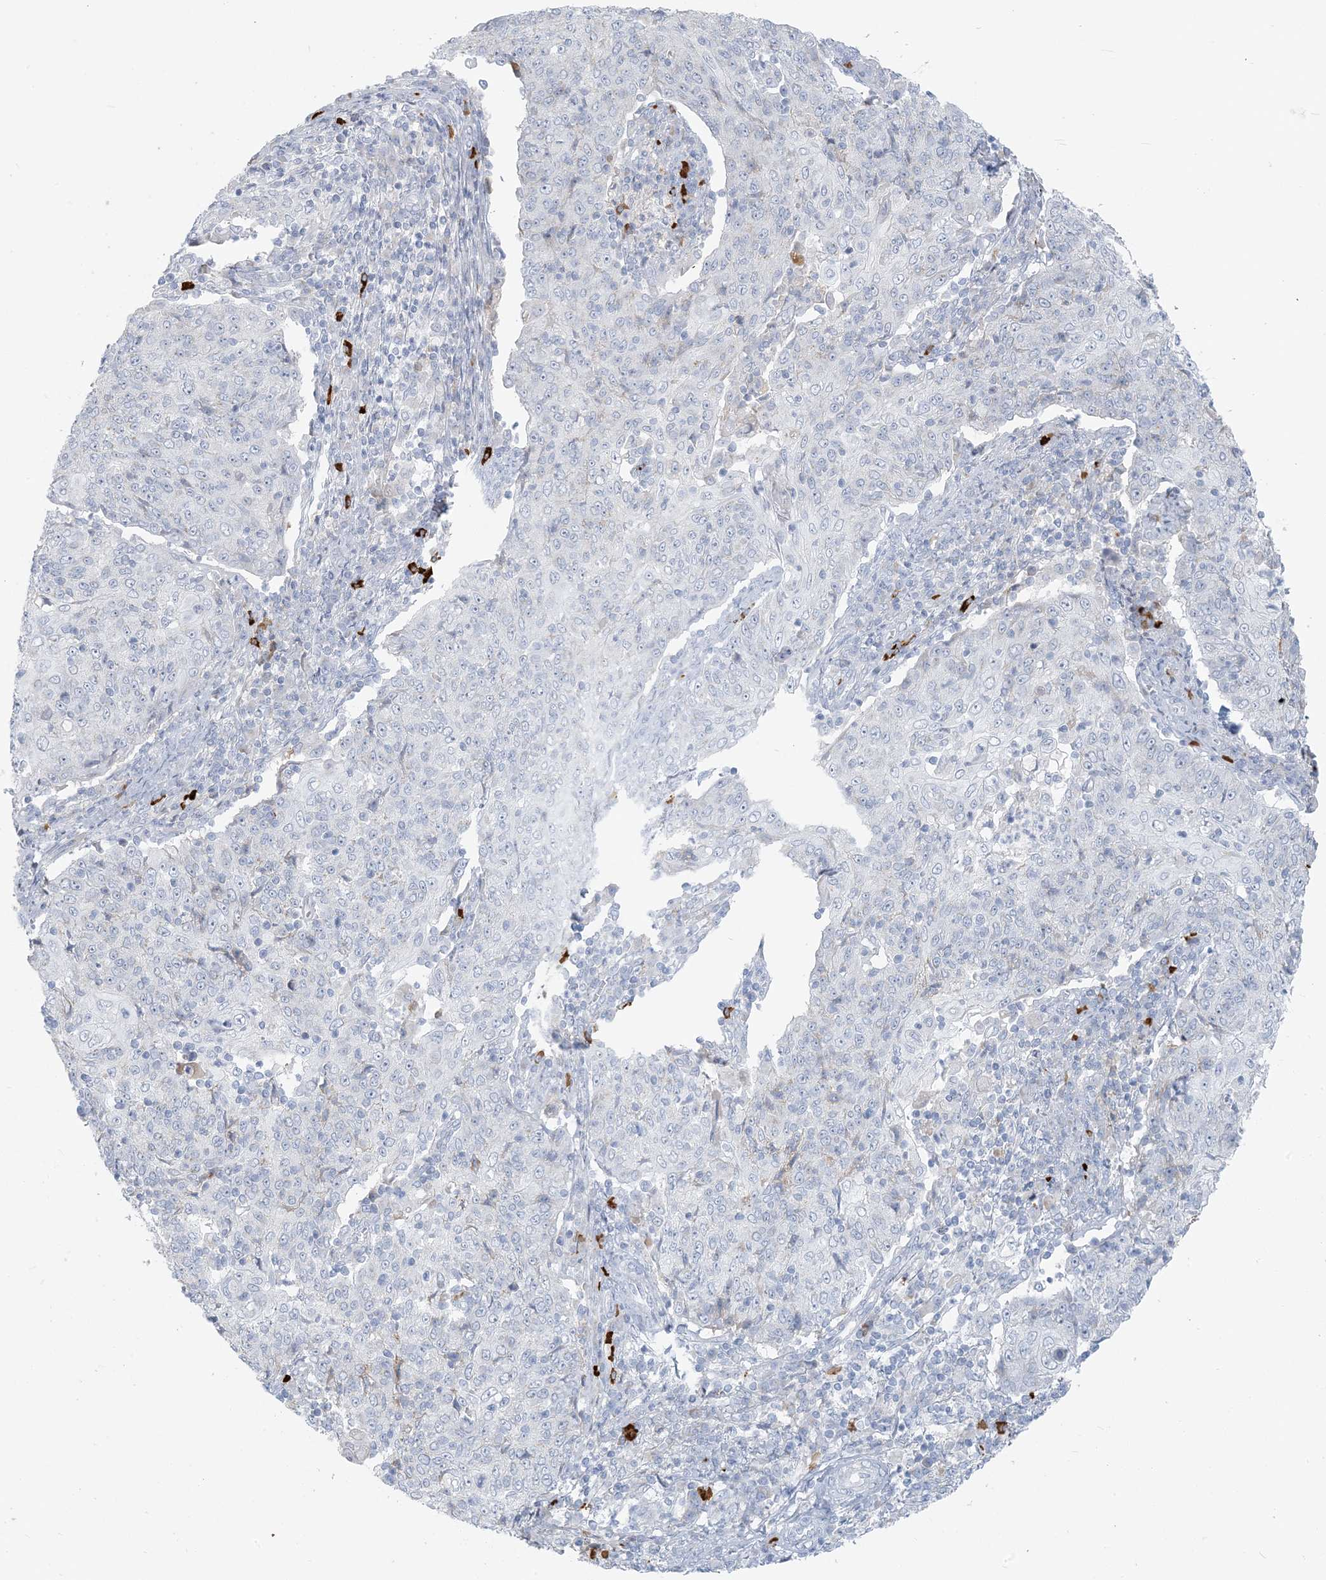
{"staining": {"intensity": "negative", "quantity": "none", "location": "none"}, "tissue": "cervical cancer", "cell_type": "Tumor cells", "image_type": "cancer", "snomed": [{"axis": "morphology", "description": "Squamous cell carcinoma, NOS"}, {"axis": "topography", "description": "Cervix"}], "caption": "Tumor cells are negative for brown protein staining in squamous cell carcinoma (cervical).", "gene": "SCML1", "patient": {"sex": "female", "age": 48}}